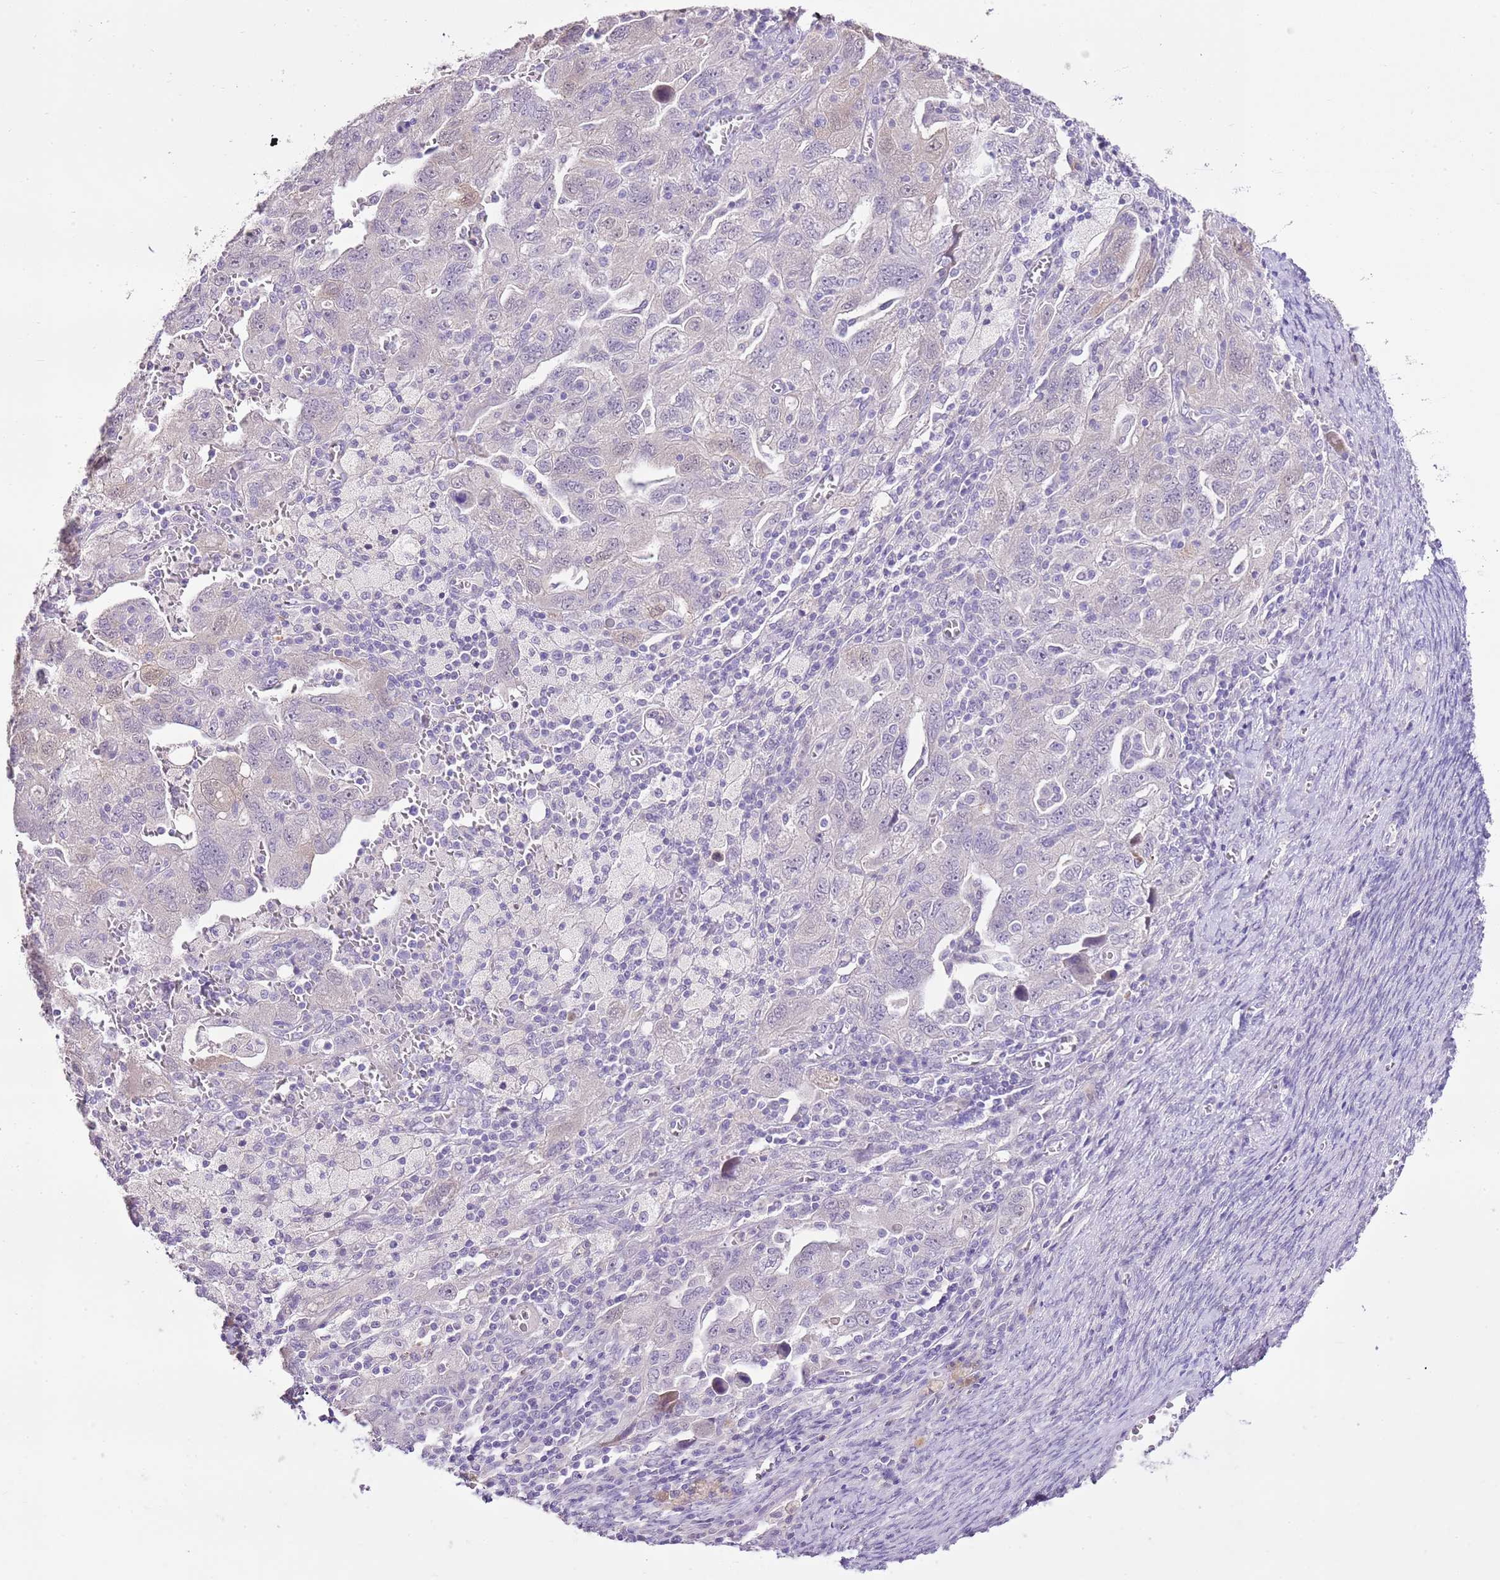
{"staining": {"intensity": "negative", "quantity": "none", "location": "none"}, "tissue": "ovarian cancer", "cell_type": "Tumor cells", "image_type": "cancer", "snomed": [{"axis": "morphology", "description": "Carcinoma, NOS"}, {"axis": "morphology", "description": "Cystadenocarcinoma, serous, NOS"}, {"axis": "topography", "description": "Ovary"}], "caption": "Tumor cells are negative for brown protein staining in serous cystadenocarcinoma (ovarian).", "gene": "XPO7", "patient": {"sex": "female", "age": 69}}